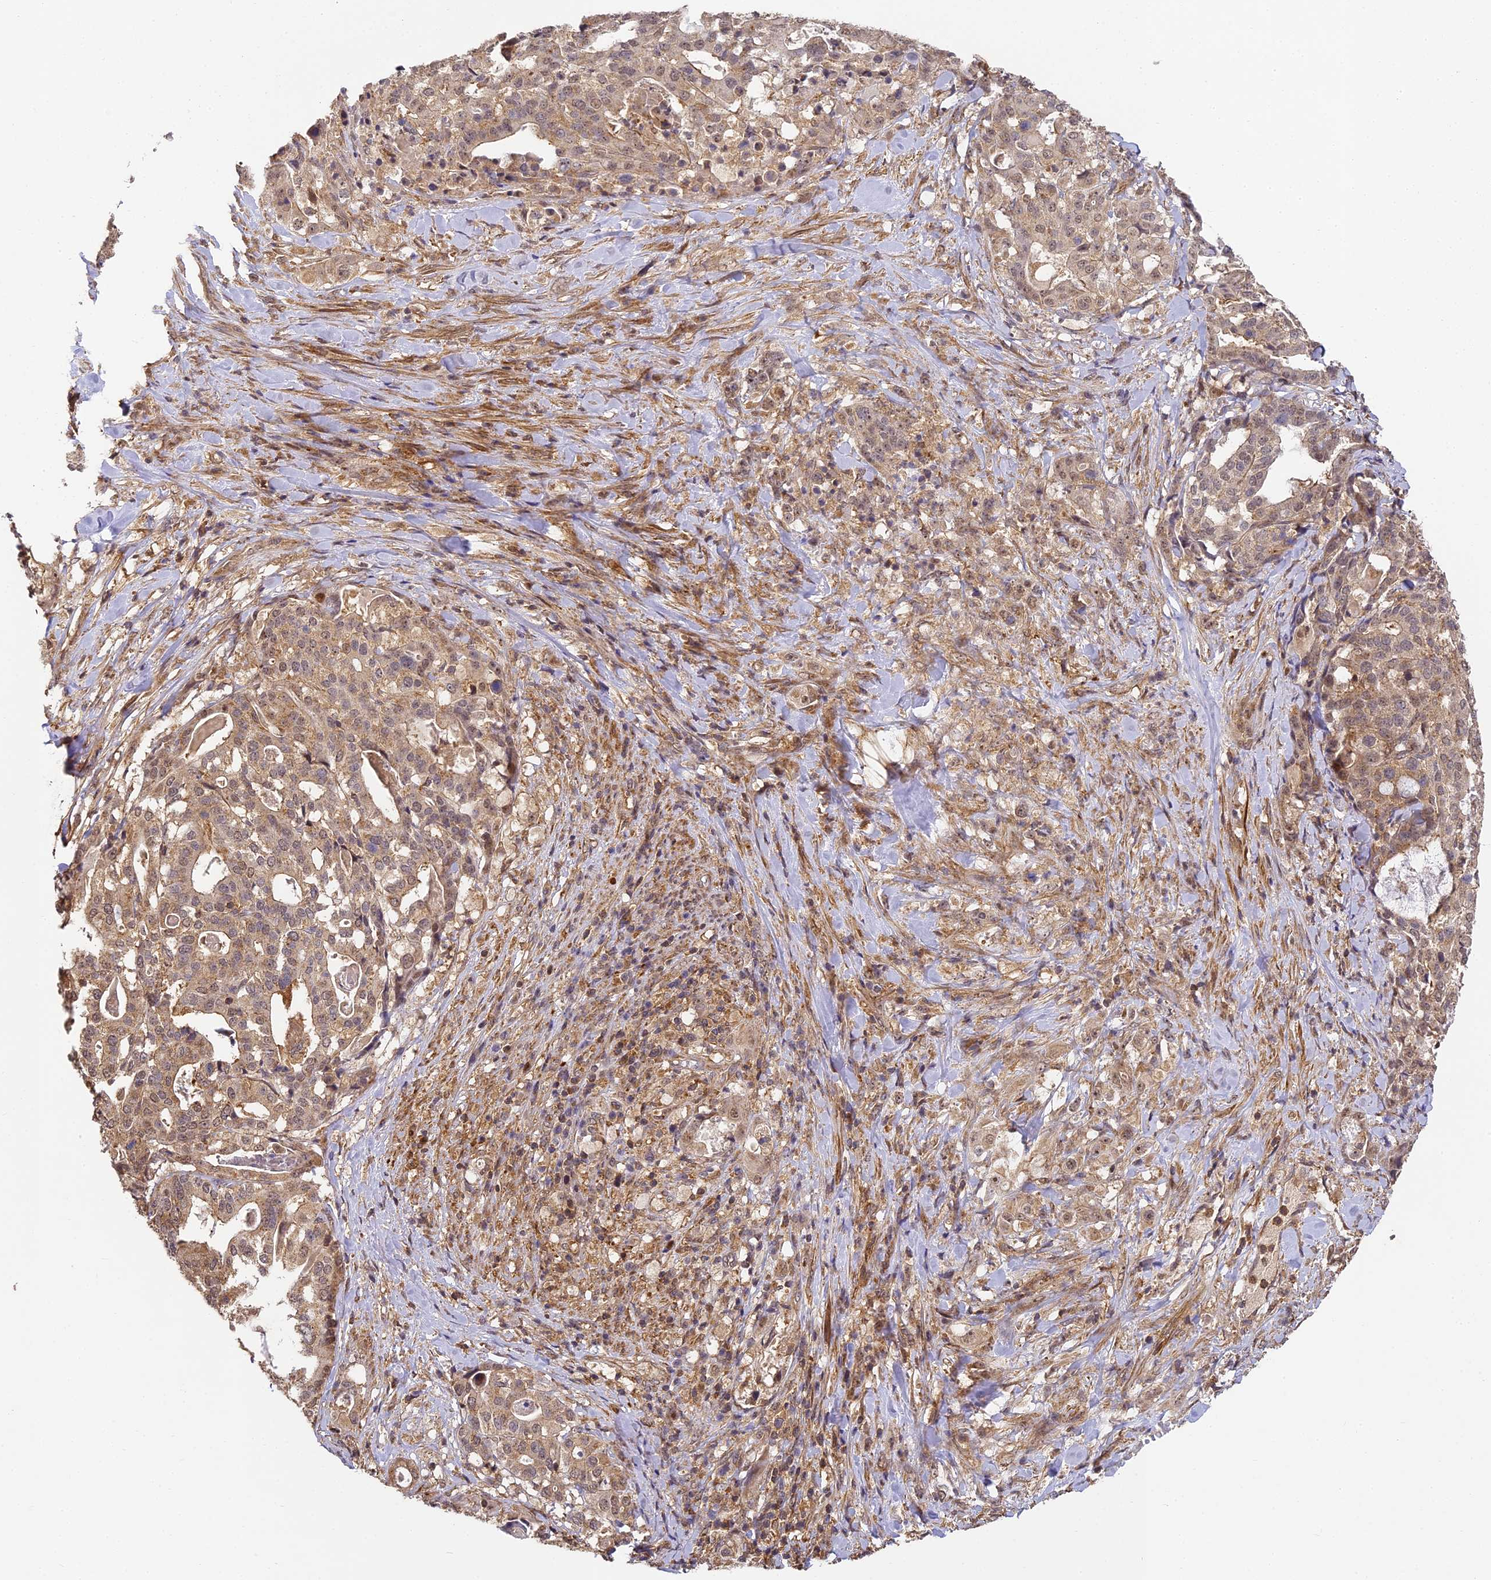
{"staining": {"intensity": "weak", "quantity": ">75%", "location": "cytoplasmic/membranous"}, "tissue": "stomach cancer", "cell_type": "Tumor cells", "image_type": "cancer", "snomed": [{"axis": "morphology", "description": "Adenocarcinoma, NOS"}, {"axis": "topography", "description": "Stomach"}], "caption": "High-magnification brightfield microscopy of adenocarcinoma (stomach) stained with DAB (3,3'-diaminobenzidine) (brown) and counterstained with hematoxylin (blue). tumor cells exhibit weak cytoplasmic/membranous expression is appreciated in about>75% of cells.", "gene": "ZNF443", "patient": {"sex": "male", "age": 48}}